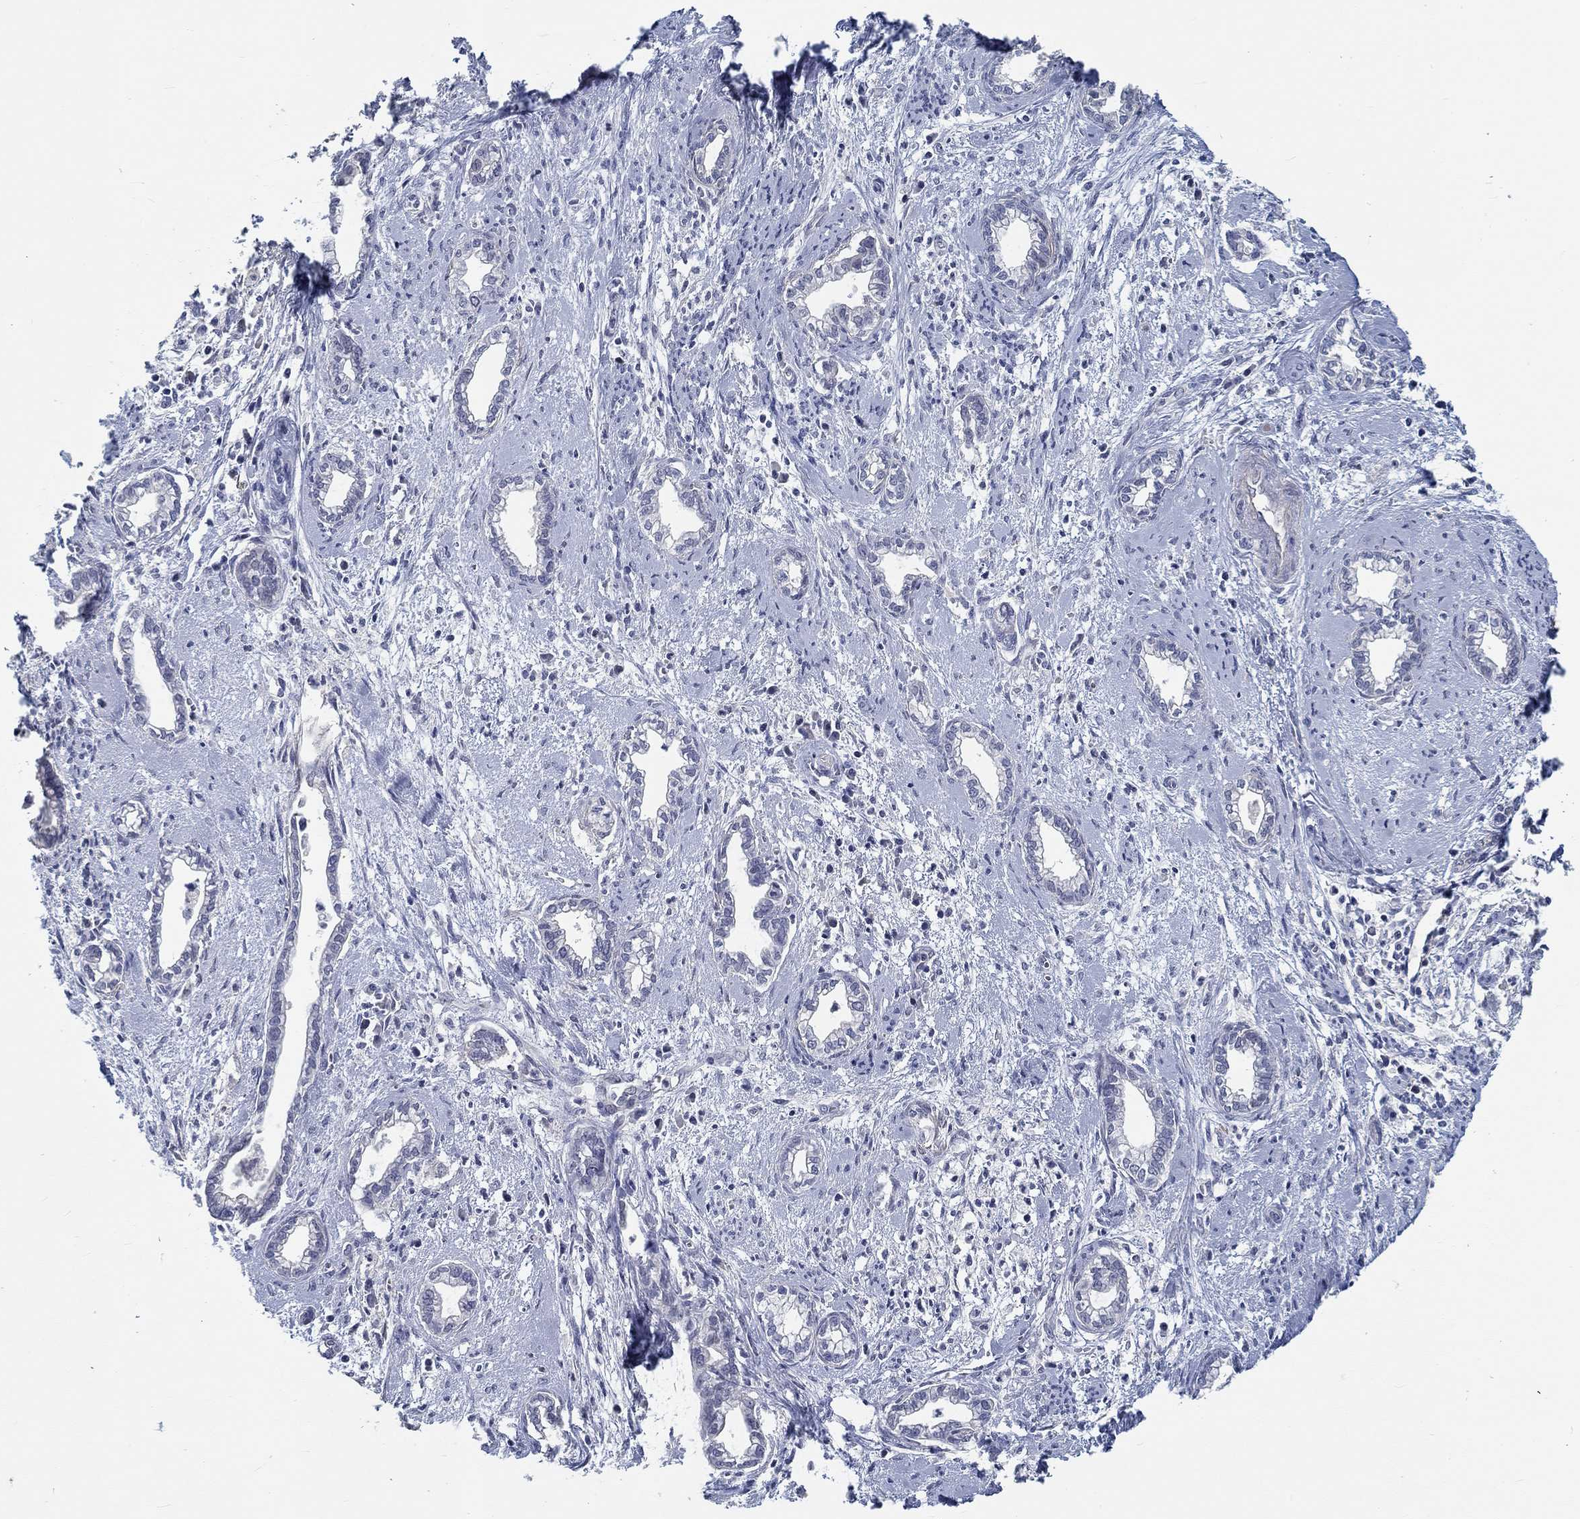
{"staining": {"intensity": "negative", "quantity": "none", "location": "none"}, "tissue": "cervical cancer", "cell_type": "Tumor cells", "image_type": "cancer", "snomed": [{"axis": "morphology", "description": "Adenocarcinoma, NOS"}, {"axis": "topography", "description": "Cervix"}], "caption": "Tumor cells show no significant positivity in cervical adenocarcinoma.", "gene": "MYBPC1", "patient": {"sex": "female", "age": 62}}